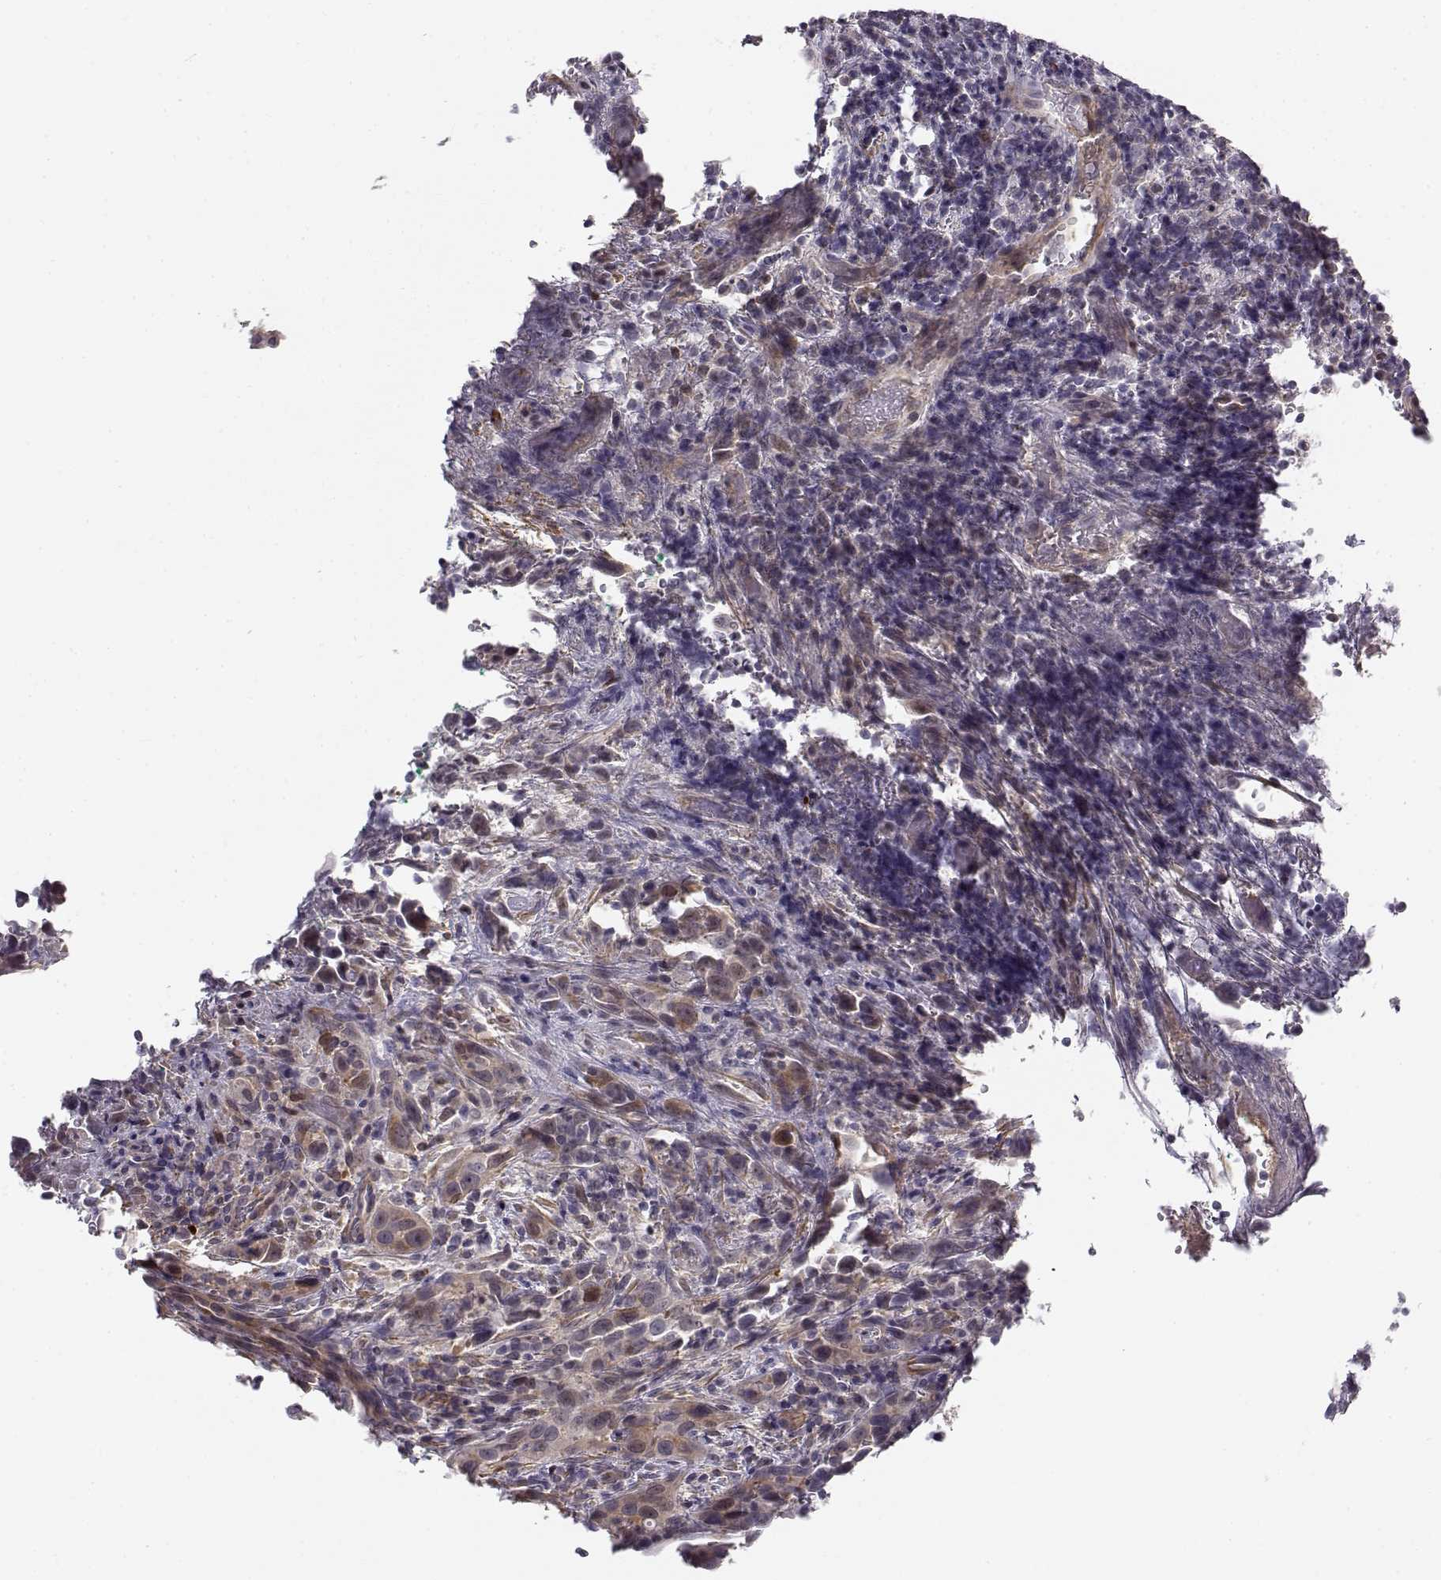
{"staining": {"intensity": "moderate", "quantity": "25%-75%", "location": "cytoplasmic/membranous"}, "tissue": "urothelial cancer", "cell_type": "Tumor cells", "image_type": "cancer", "snomed": [{"axis": "morphology", "description": "Urothelial carcinoma, NOS"}, {"axis": "morphology", "description": "Urothelial carcinoma, High grade"}, {"axis": "topography", "description": "Urinary bladder"}], "caption": "A micrograph of human high-grade urothelial carcinoma stained for a protein shows moderate cytoplasmic/membranous brown staining in tumor cells. Immunohistochemistry stains the protein in brown and the nuclei are stained blue.", "gene": "RGS9BP", "patient": {"sex": "female", "age": 64}}